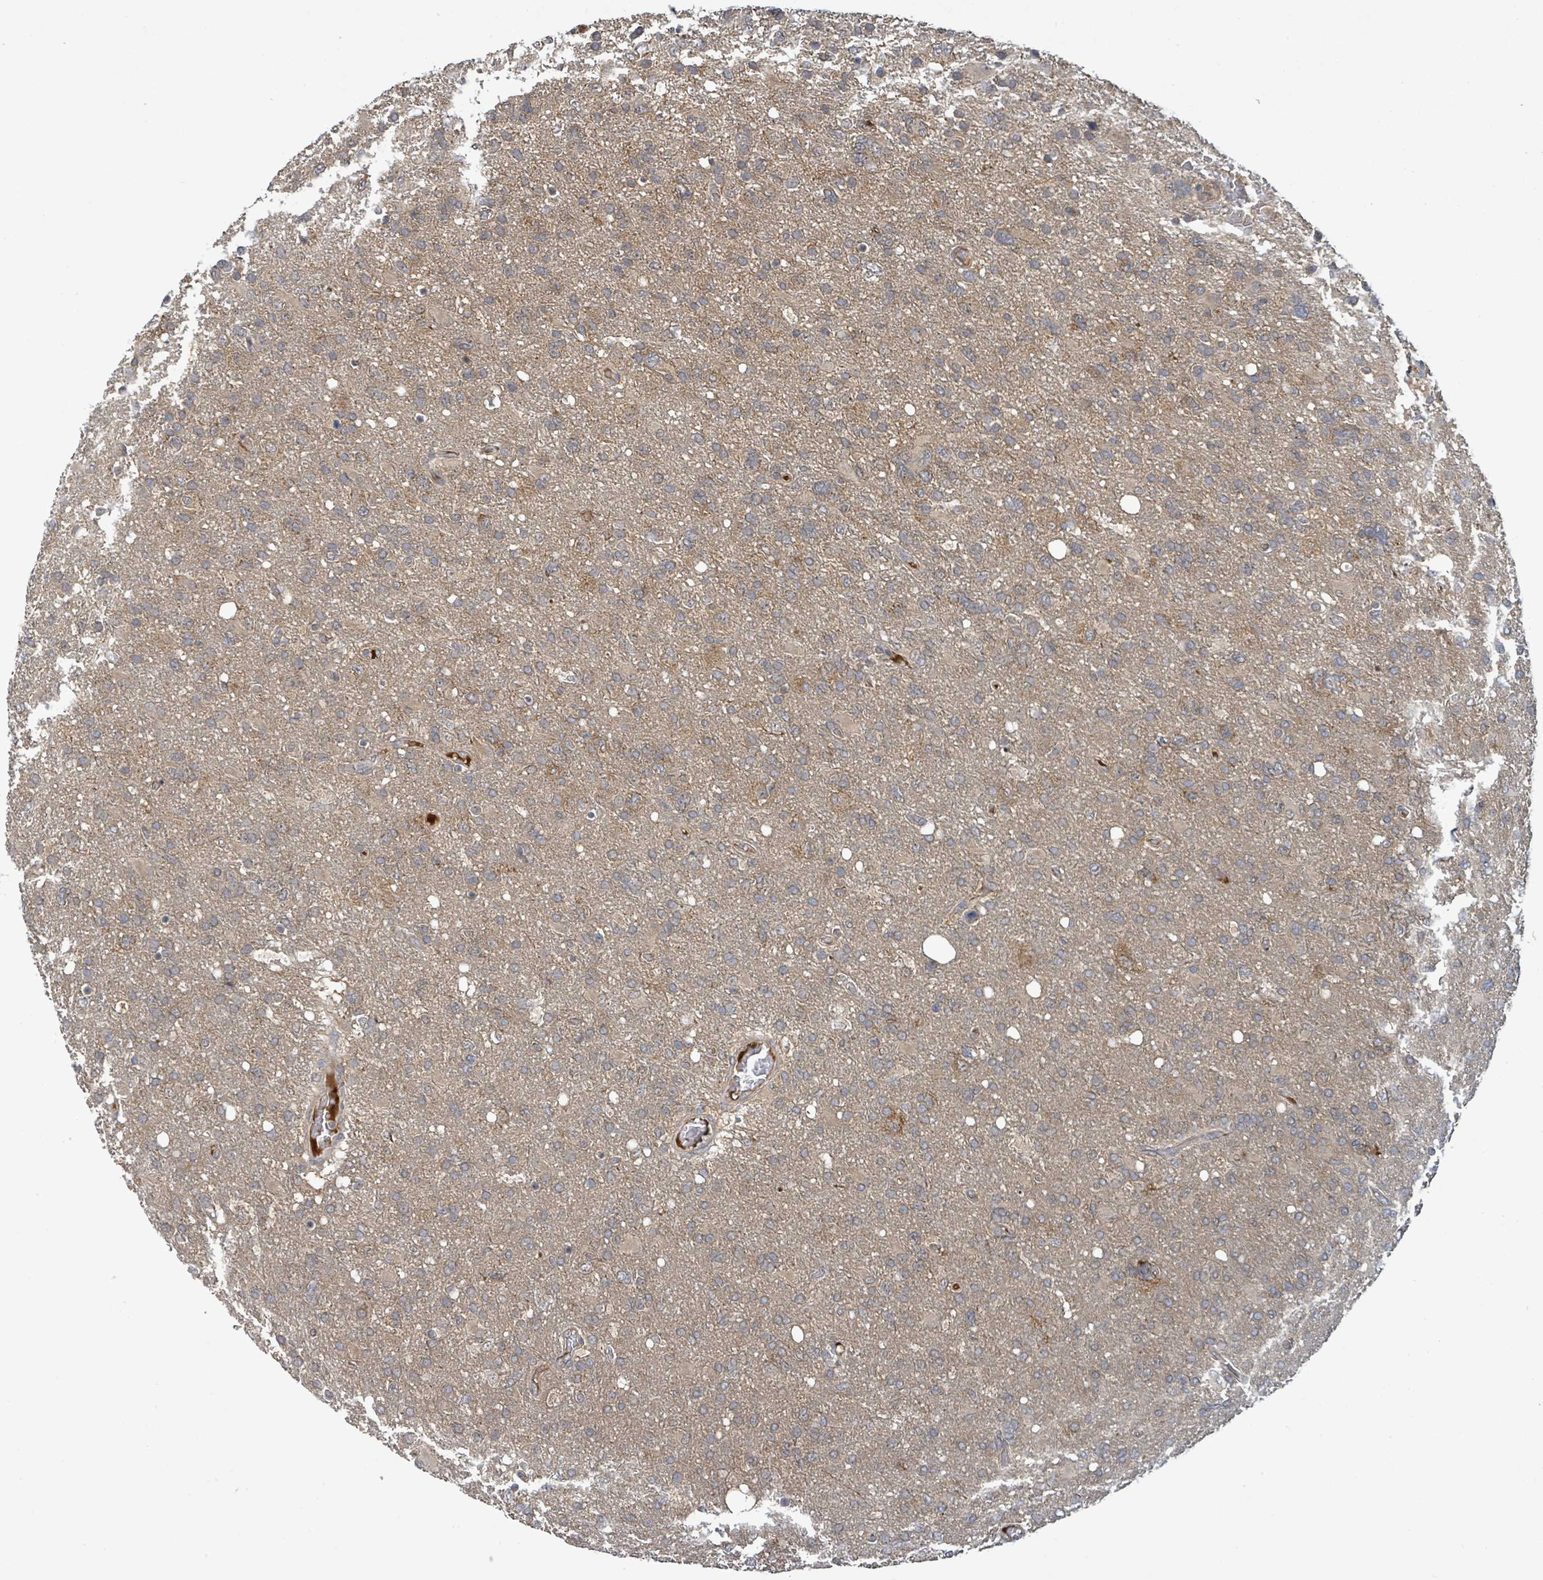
{"staining": {"intensity": "negative", "quantity": "none", "location": "none"}, "tissue": "glioma", "cell_type": "Tumor cells", "image_type": "cancer", "snomed": [{"axis": "morphology", "description": "Glioma, malignant, High grade"}, {"axis": "topography", "description": "Brain"}], "caption": "Image shows no protein expression in tumor cells of glioma tissue.", "gene": "ITGA11", "patient": {"sex": "male", "age": 61}}